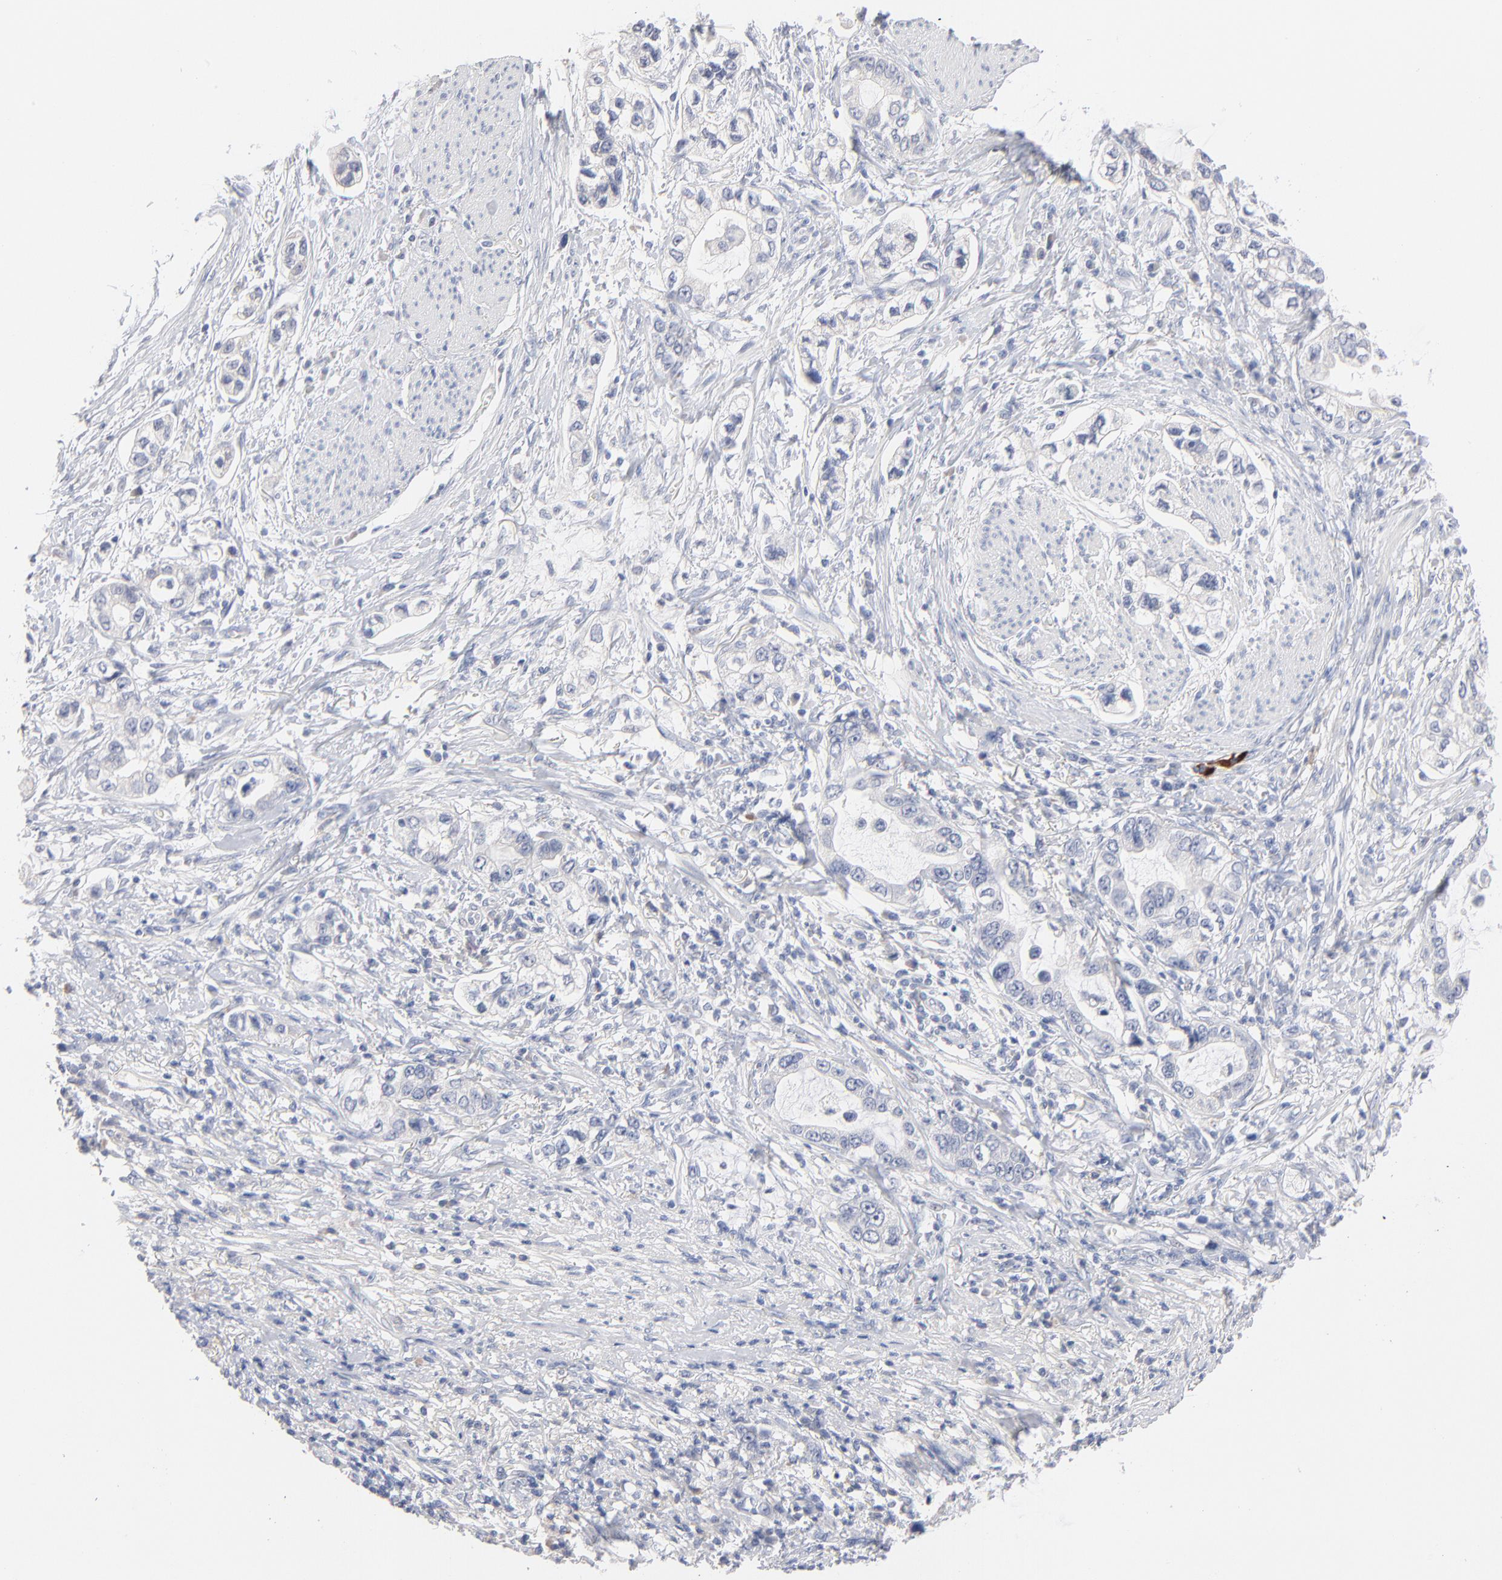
{"staining": {"intensity": "negative", "quantity": "none", "location": "none"}, "tissue": "stomach cancer", "cell_type": "Tumor cells", "image_type": "cancer", "snomed": [{"axis": "morphology", "description": "Adenocarcinoma, NOS"}, {"axis": "topography", "description": "Stomach, lower"}], "caption": "An immunohistochemistry image of stomach adenocarcinoma is shown. There is no staining in tumor cells of stomach adenocarcinoma. Brightfield microscopy of immunohistochemistry (IHC) stained with DAB (3,3'-diaminobenzidine) (brown) and hematoxylin (blue), captured at high magnification.", "gene": "F12", "patient": {"sex": "female", "age": 93}}